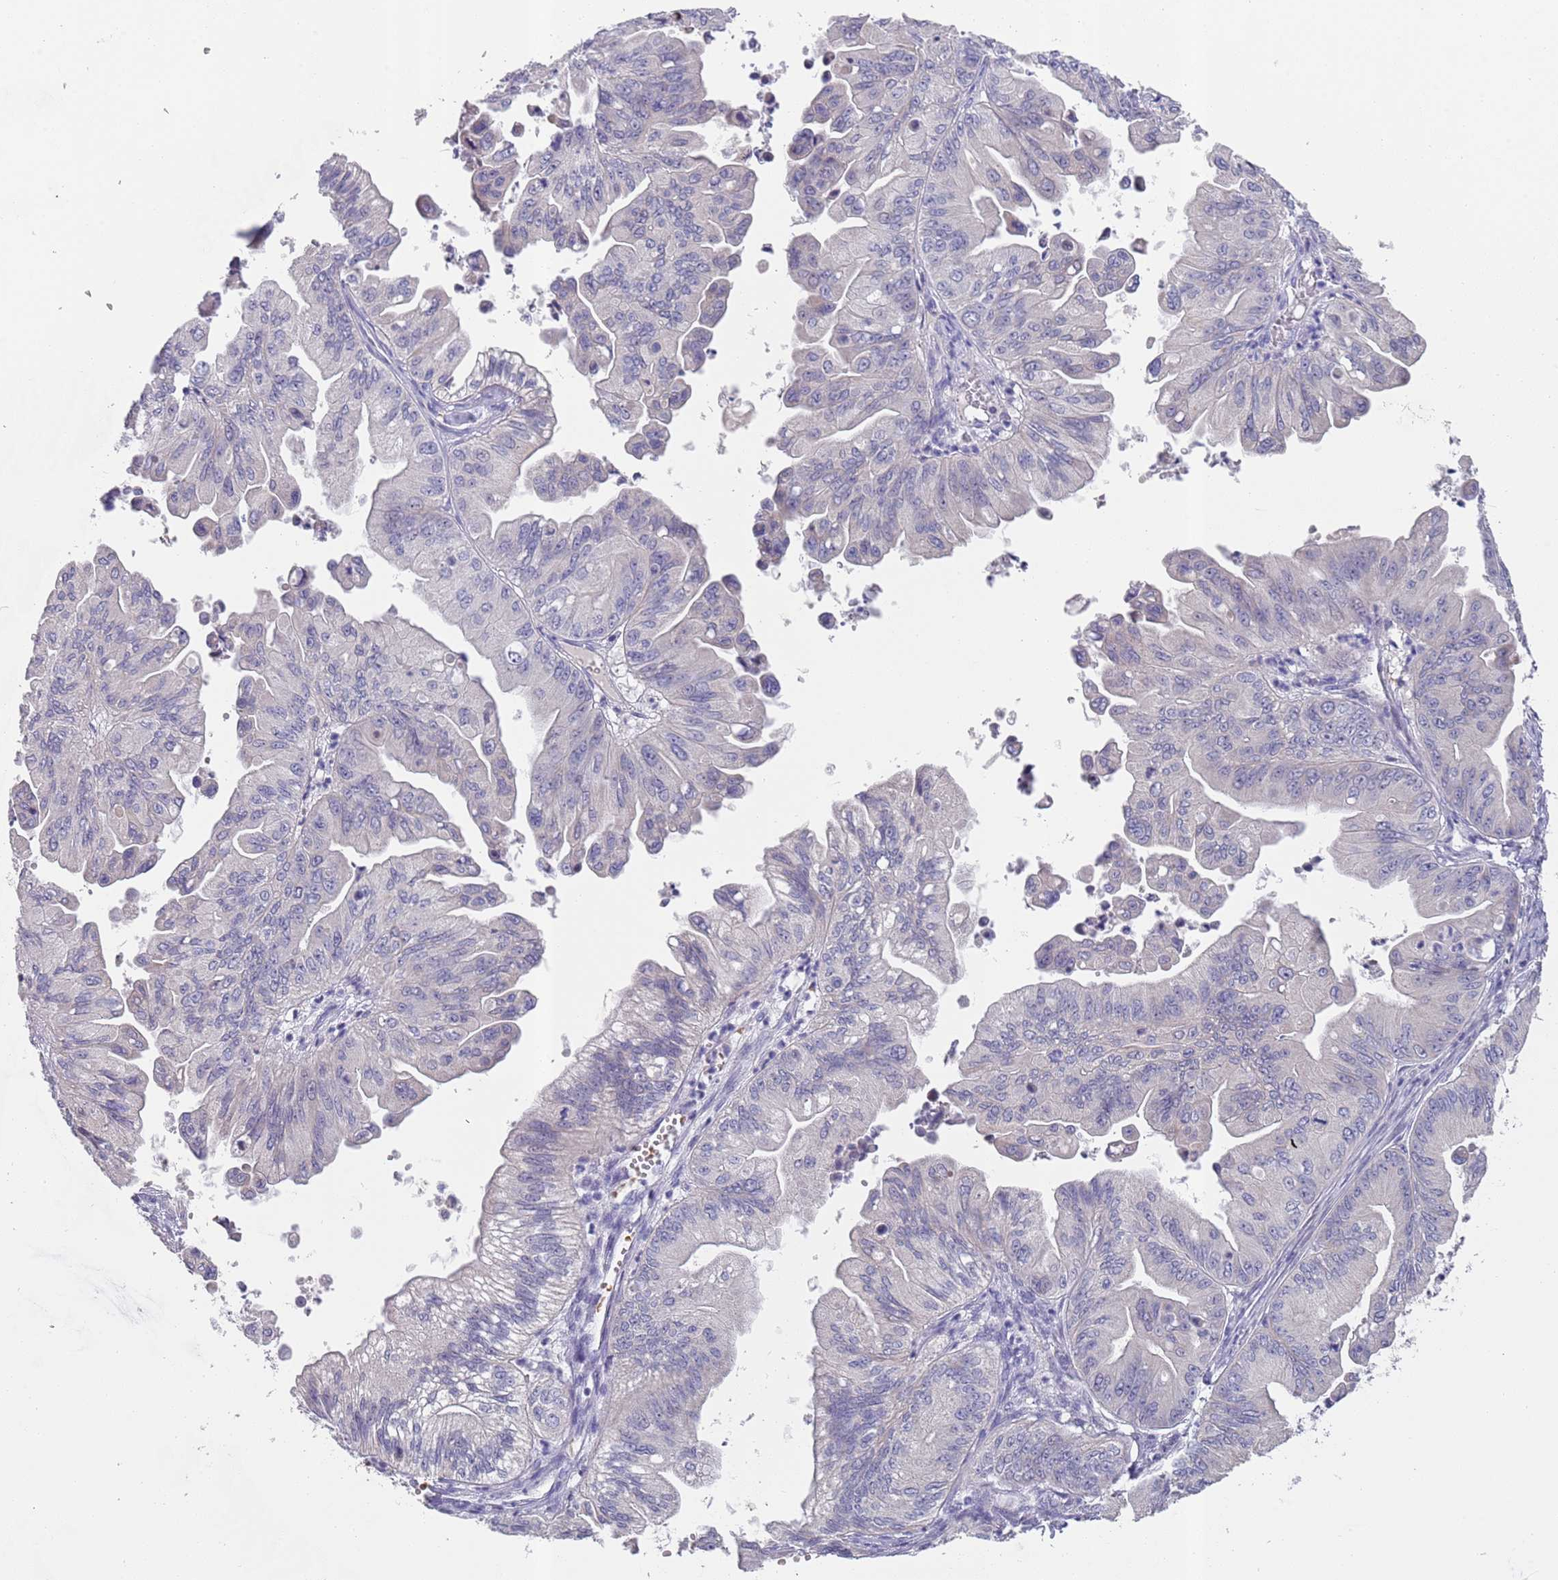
{"staining": {"intensity": "moderate", "quantity": "<25%", "location": "cytoplasmic/membranous"}, "tissue": "ovarian cancer", "cell_type": "Tumor cells", "image_type": "cancer", "snomed": [{"axis": "morphology", "description": "Cystadenocarcinoma, mucinous, NOS"}, {"axis": "topography", "description": "Ovary"}], "caption": "Mucinous cystadenocarcinoma (ovarian) stained for a protein displays moderate cytoplasmic/membranous positivity in tumor cells.", "gene": "PRAC1", "patient": {"sex": "female", "age": 71}}